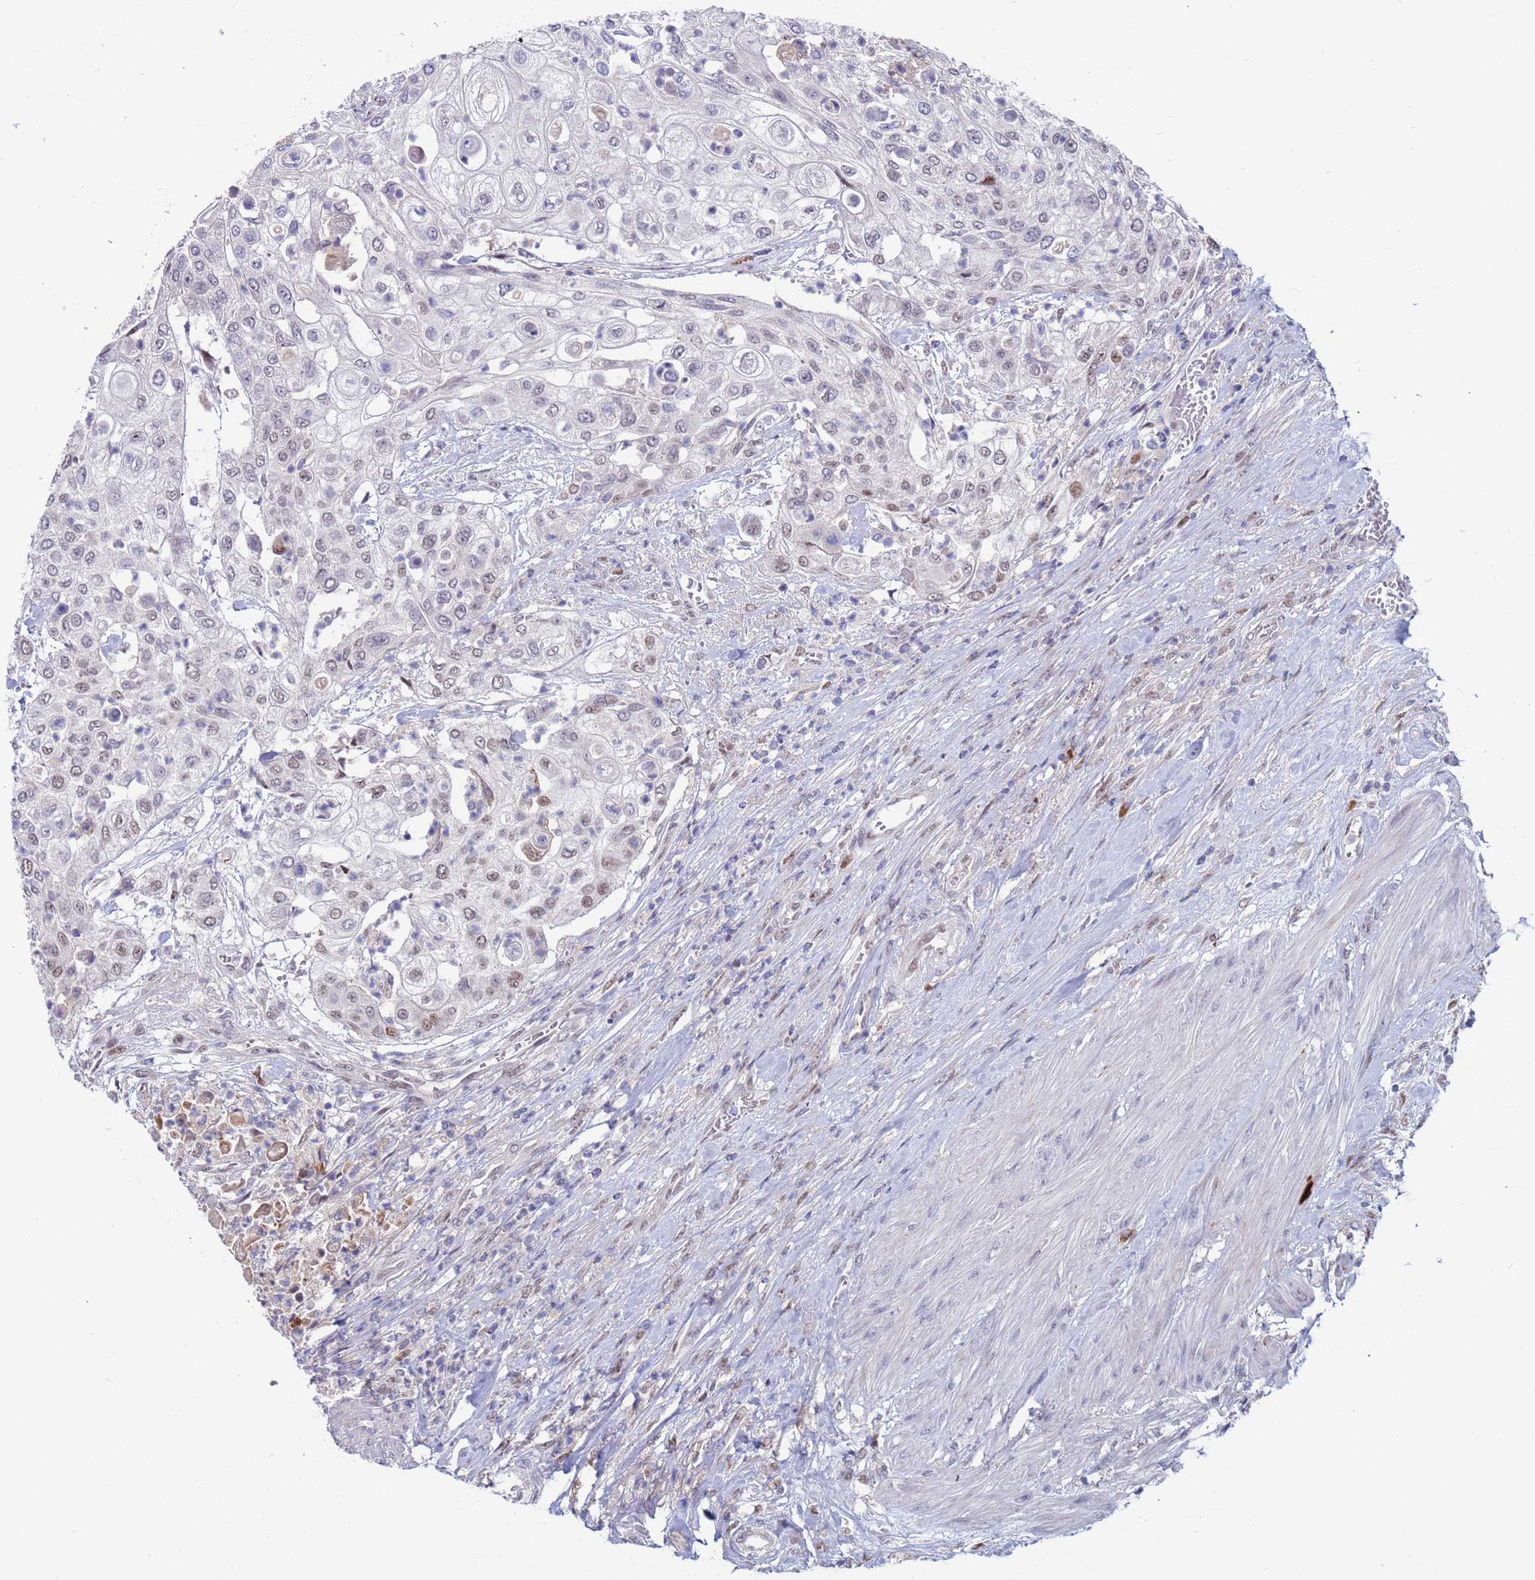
{"staining": {"intensity": "moderate", "quantity": "<25%", "location": "nuclear"}, "tissue": "urothelial cancer", "cell_type": "Tumor cells", "image_type": "cancer", "snomed": [{"axis": "morphology", "description": "Urothelial carcinoma, High grade"}, {"axis": "topography", "description": "Urinary bladder"}], "caption": "This is a histology image of immunohistochemistry staining of urothelial carcinoma (high-grade), which shows moderate staining in the nuclear of tumor cells.", "gene": "FBXO27", "patient": {"sex": "female", "age": 79}}